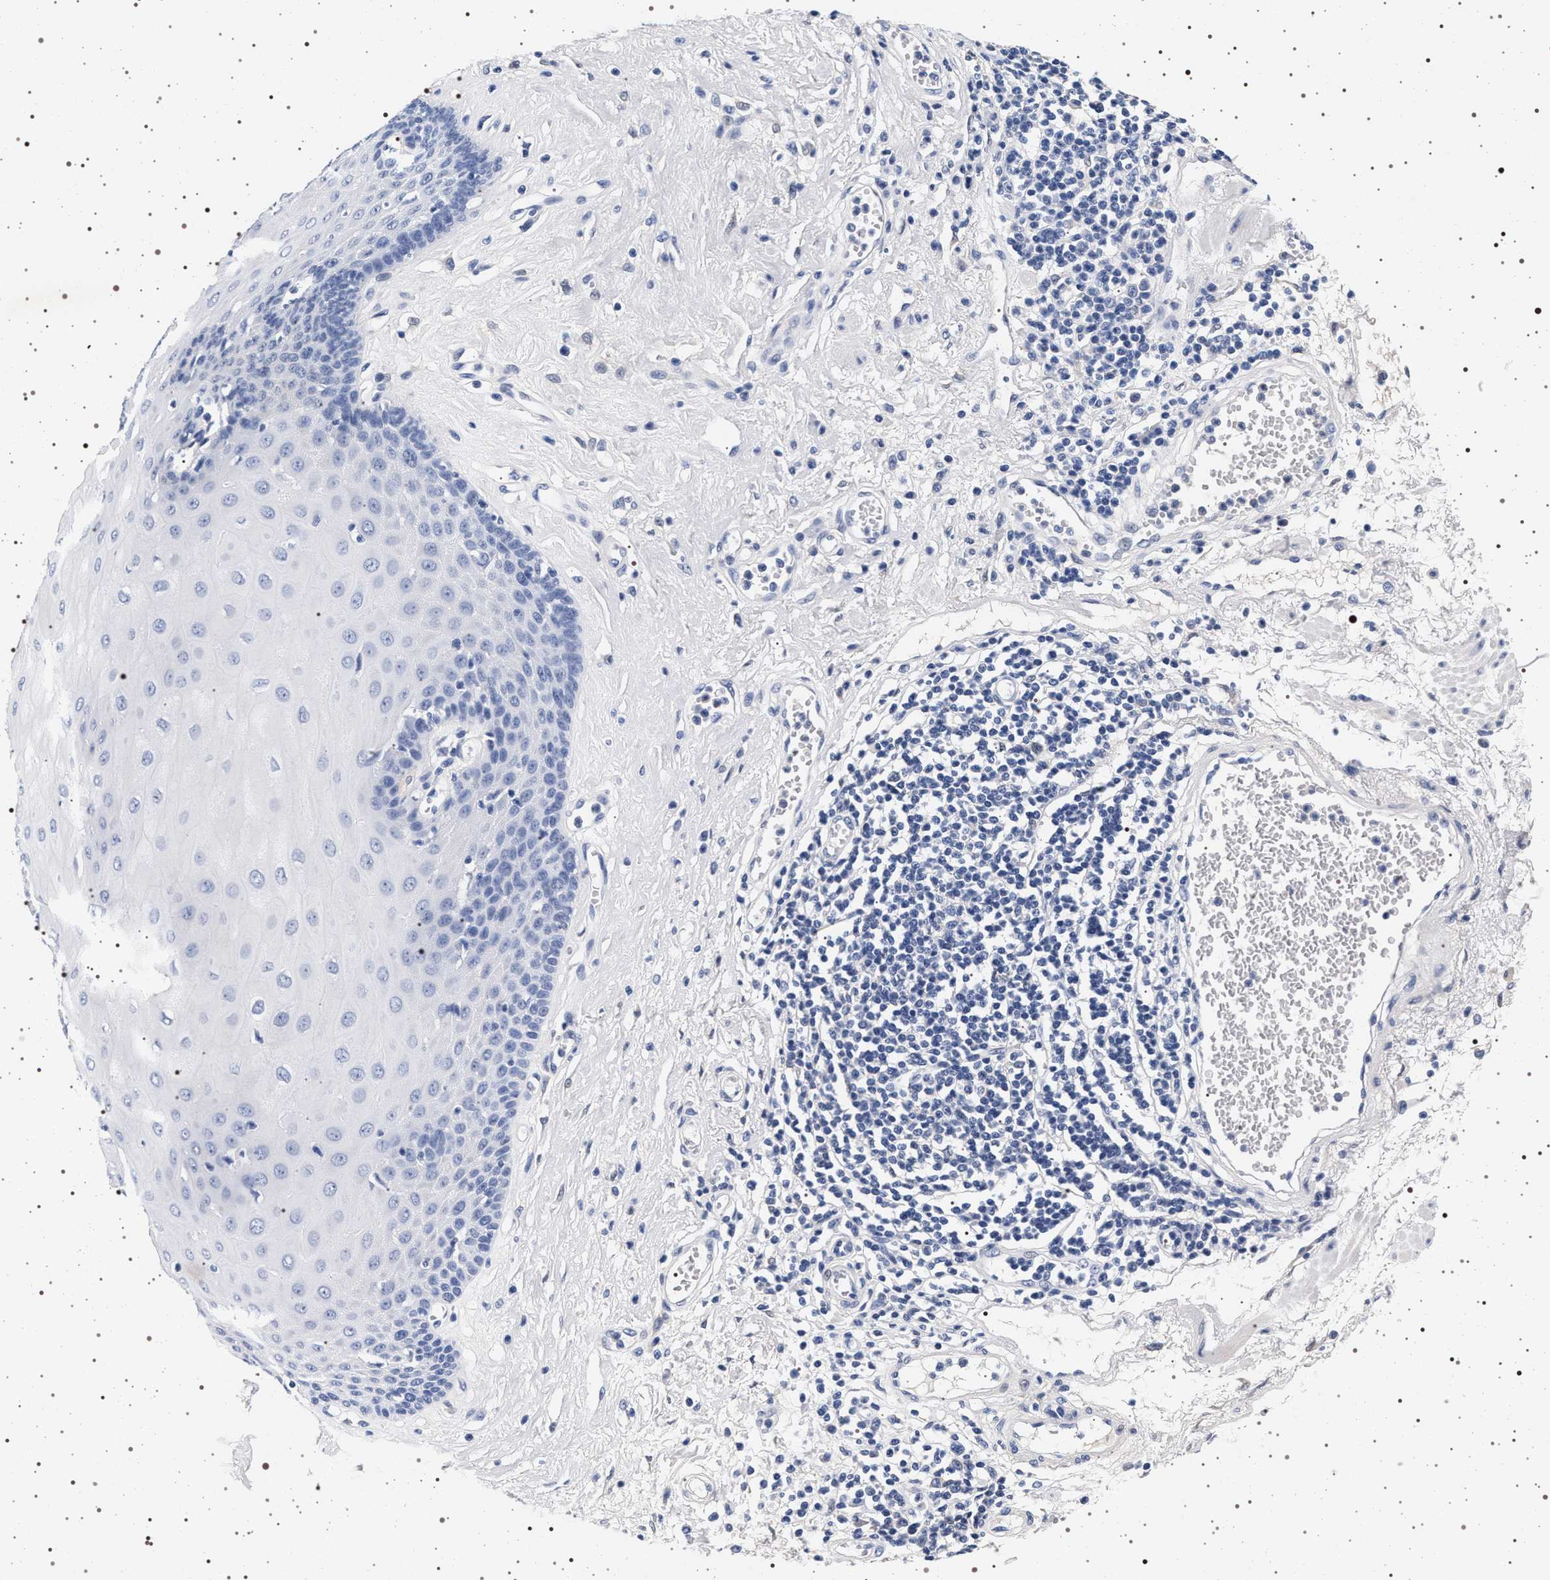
{"staining": {"intensity": "negative", "quantity": "none", "location": "none"}, "tissue": "esophagus", "cell_type": "Squamous epithelial cells", "image_type": "normal", "snomed": [{"axis": "morphology", "description": "Normal tissue, NOS"}, {"axis": "morphology", "description": "Squamous cell carcinoma, NOS"}, {"axis": "topography", "description": "Esophagus"}], "caption": "Human esophagus stained for a protein using IHC exhibits no expression in squamous epithelial cells.", "gene": "MAPK10", "patient": {"sex": "male", "age": 65}}